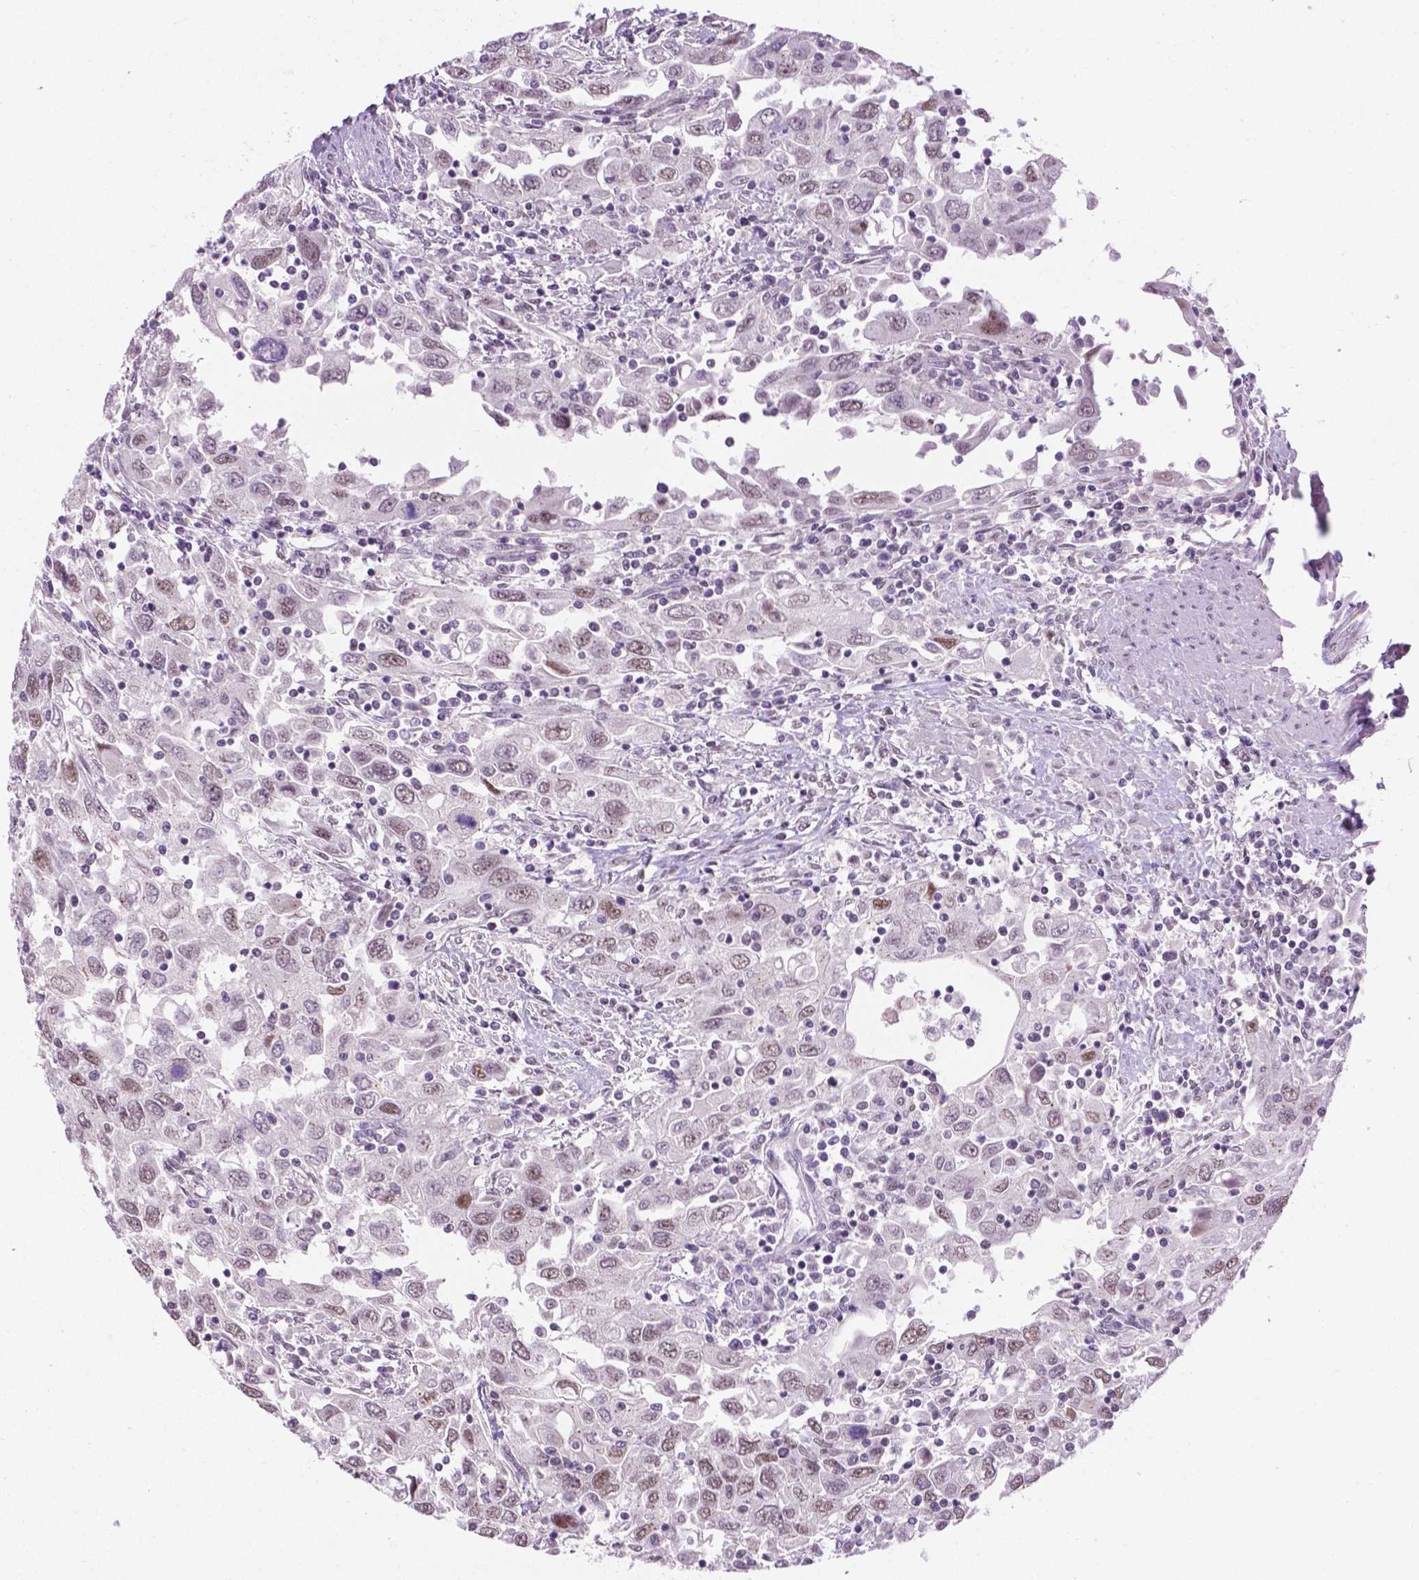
{"staining": {"intensity": "weak", "quantity": "25%-75%", "location": "nuclear"}, "tissue": "urothelial cancer", "cell_type": "Tumor cells", "image_type": "cancer", "snomed": [{"axis": "morphology", "description": "Urothelial carcinoma, High grade"}, {"axis": "topography", "description": "Urinary bladder"}], "caption": "Immunohistochemistry (IHC) image of human urothelial cancer stained for a protein (brown), which displays low levels of weak nuclear staining in approximately 25%-75% of tumor cells.", "gene": "ABI2", "patient": {"sex": "male", "age": 76}}